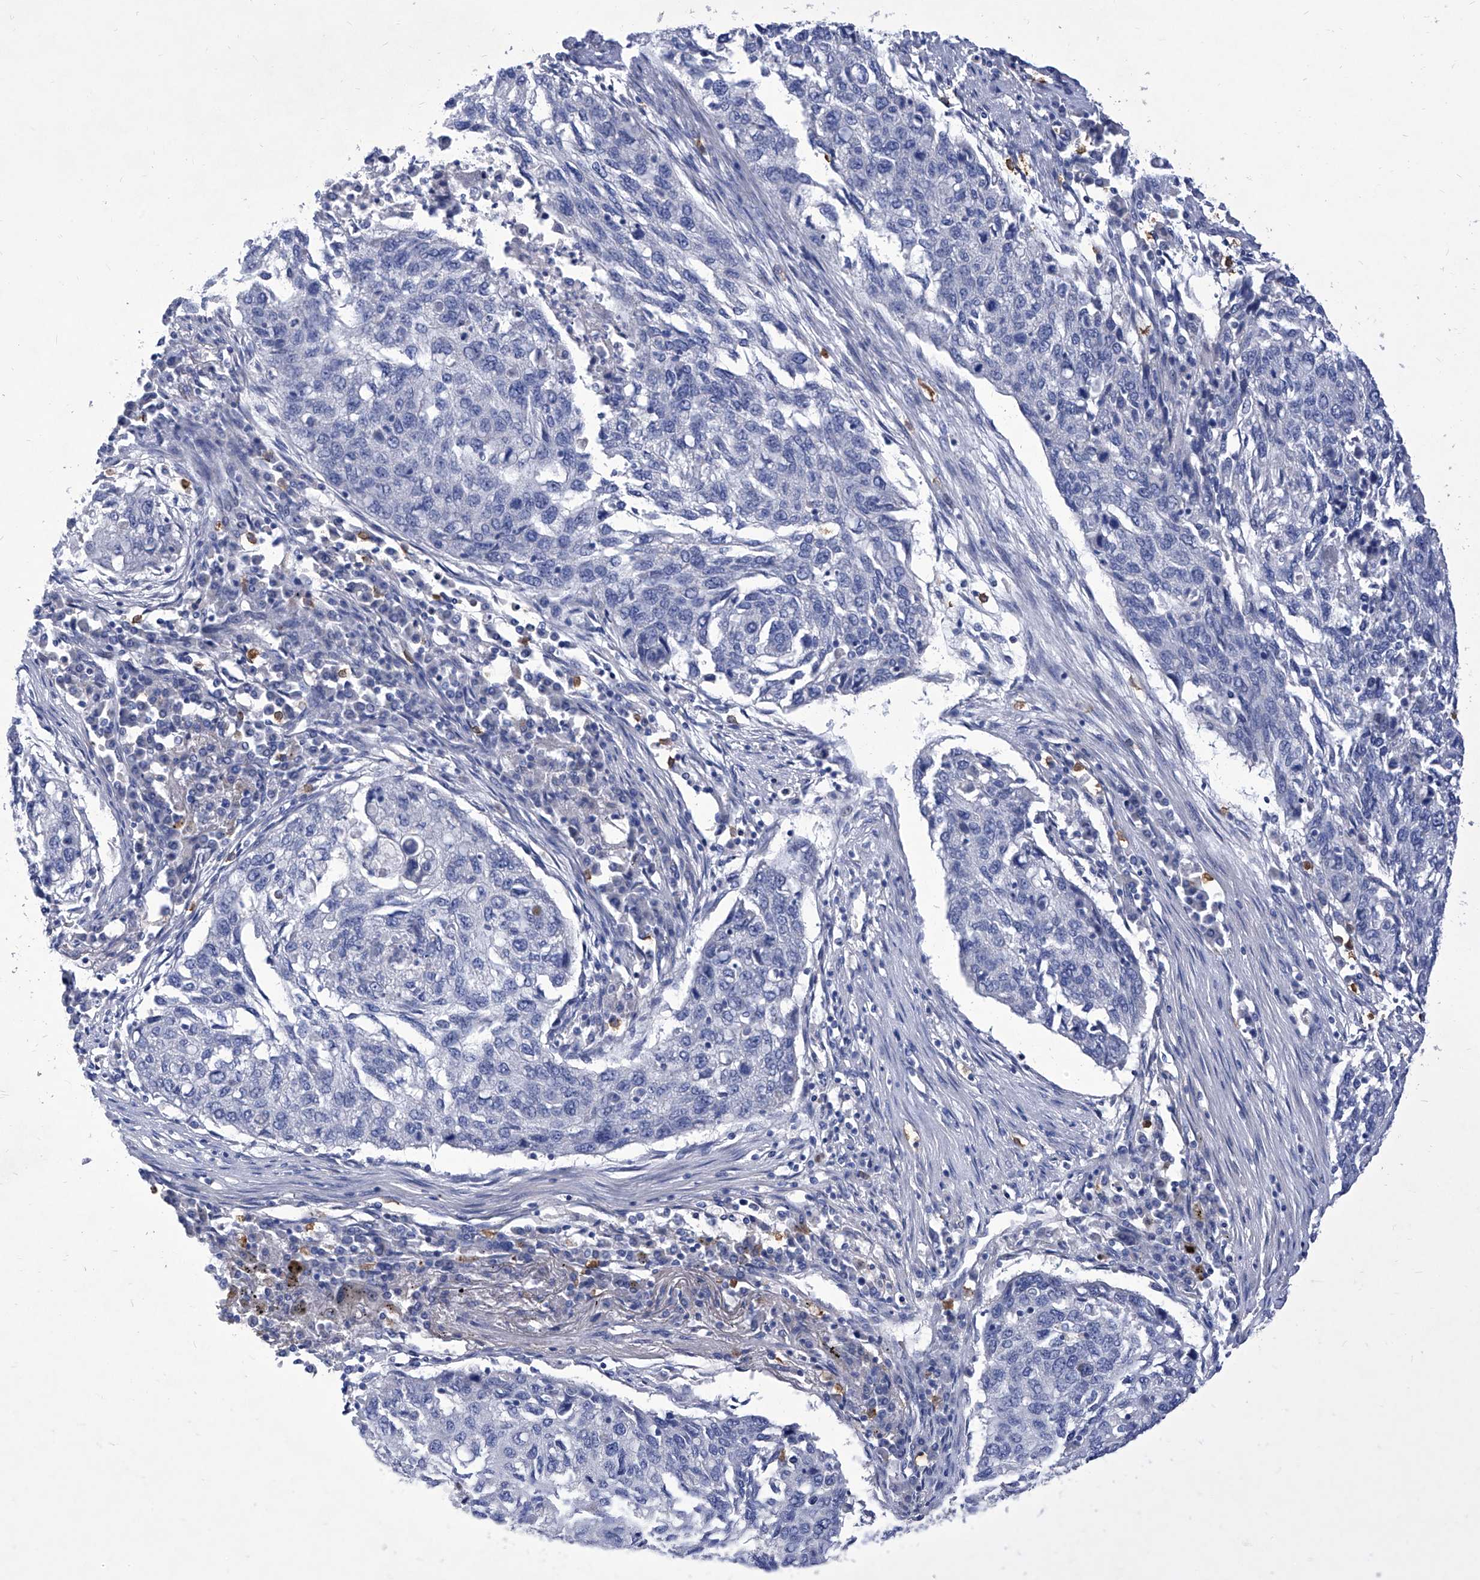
{"staining": {"intensity": "negative", "quantity": "none", "location": "none"}, "tissue": "lung cancer", "cell_type": "Tumor cells", "image_type": "cancer", "snomed": [{"axis": "morphology", "description": "Squamous cell carcinoma, NOS"}, {"axis": "topography", "description": "Lung"}], "caption": "Lung cancer (squamous cell carcinoma) stained for a protein using immunohistochemistry (IHC) reveals no staining tumor cells.", "gene": "IFNL2", "patient": {"sex": "female", "age": 63}}